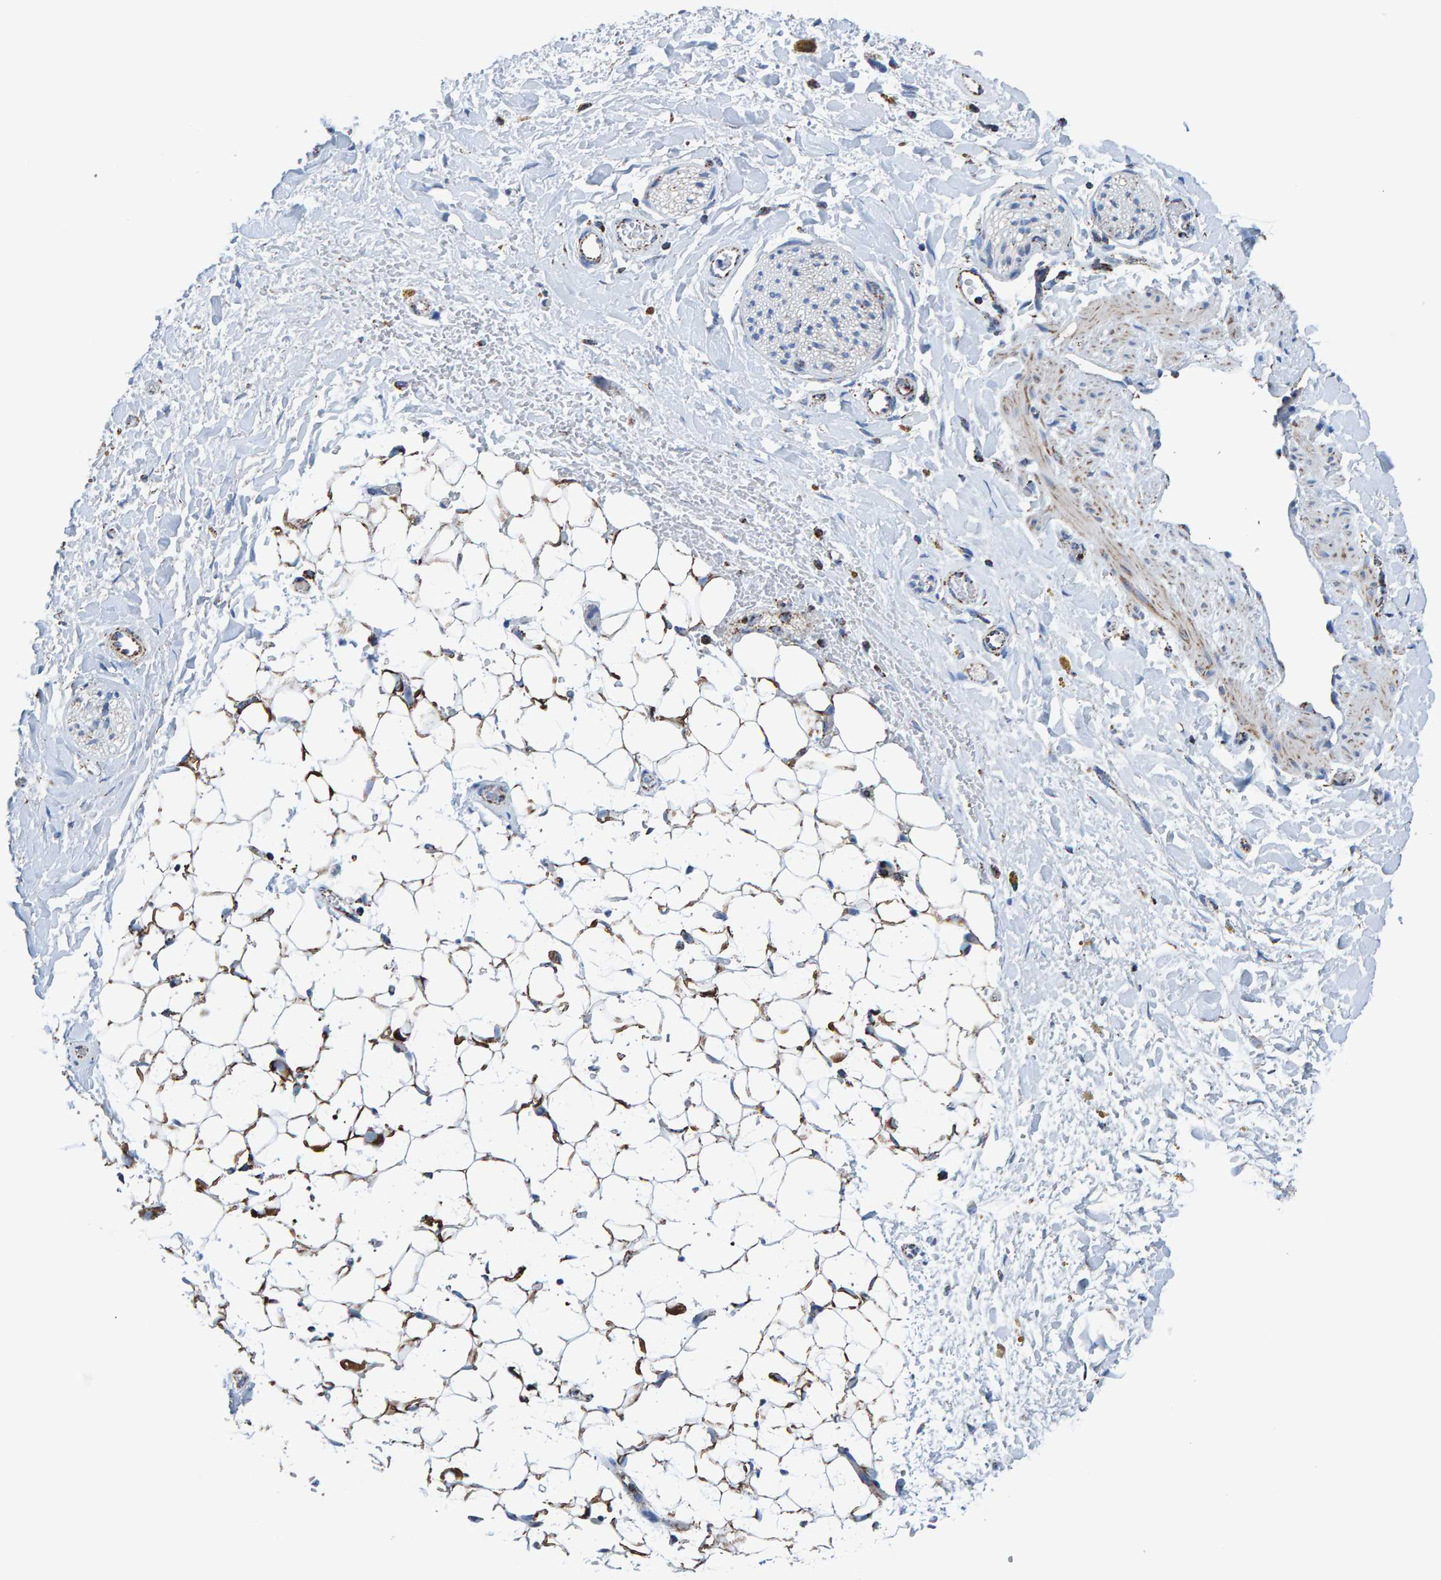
{"staining": {"intensity": "moderate", "quantity": ">75%", "location": "cytoplasmic/membranous"}, "tissue": "adipose tissue", "cell_type": "Adipocytes", "image_type": "normal", "snomed": [{"axis": "morphology", "description": "Normal tissue, NOS"}, {"axis": "topography", "description": "Kidney"}, {"axis": "topography", "description": "Peripheral nerve tissue"}], "caption": "IHC of benign adipose tissue shows medium levels of moderate cytoplasmic/membranous staining in approximately >75% of adipocytes. (DAB (3,3'-diaminobenzidine) IHC with brightfield microscopy, high magnification).", "gene": "ENSG00000262660", "patient": {"sex": "male", "age": 7}}